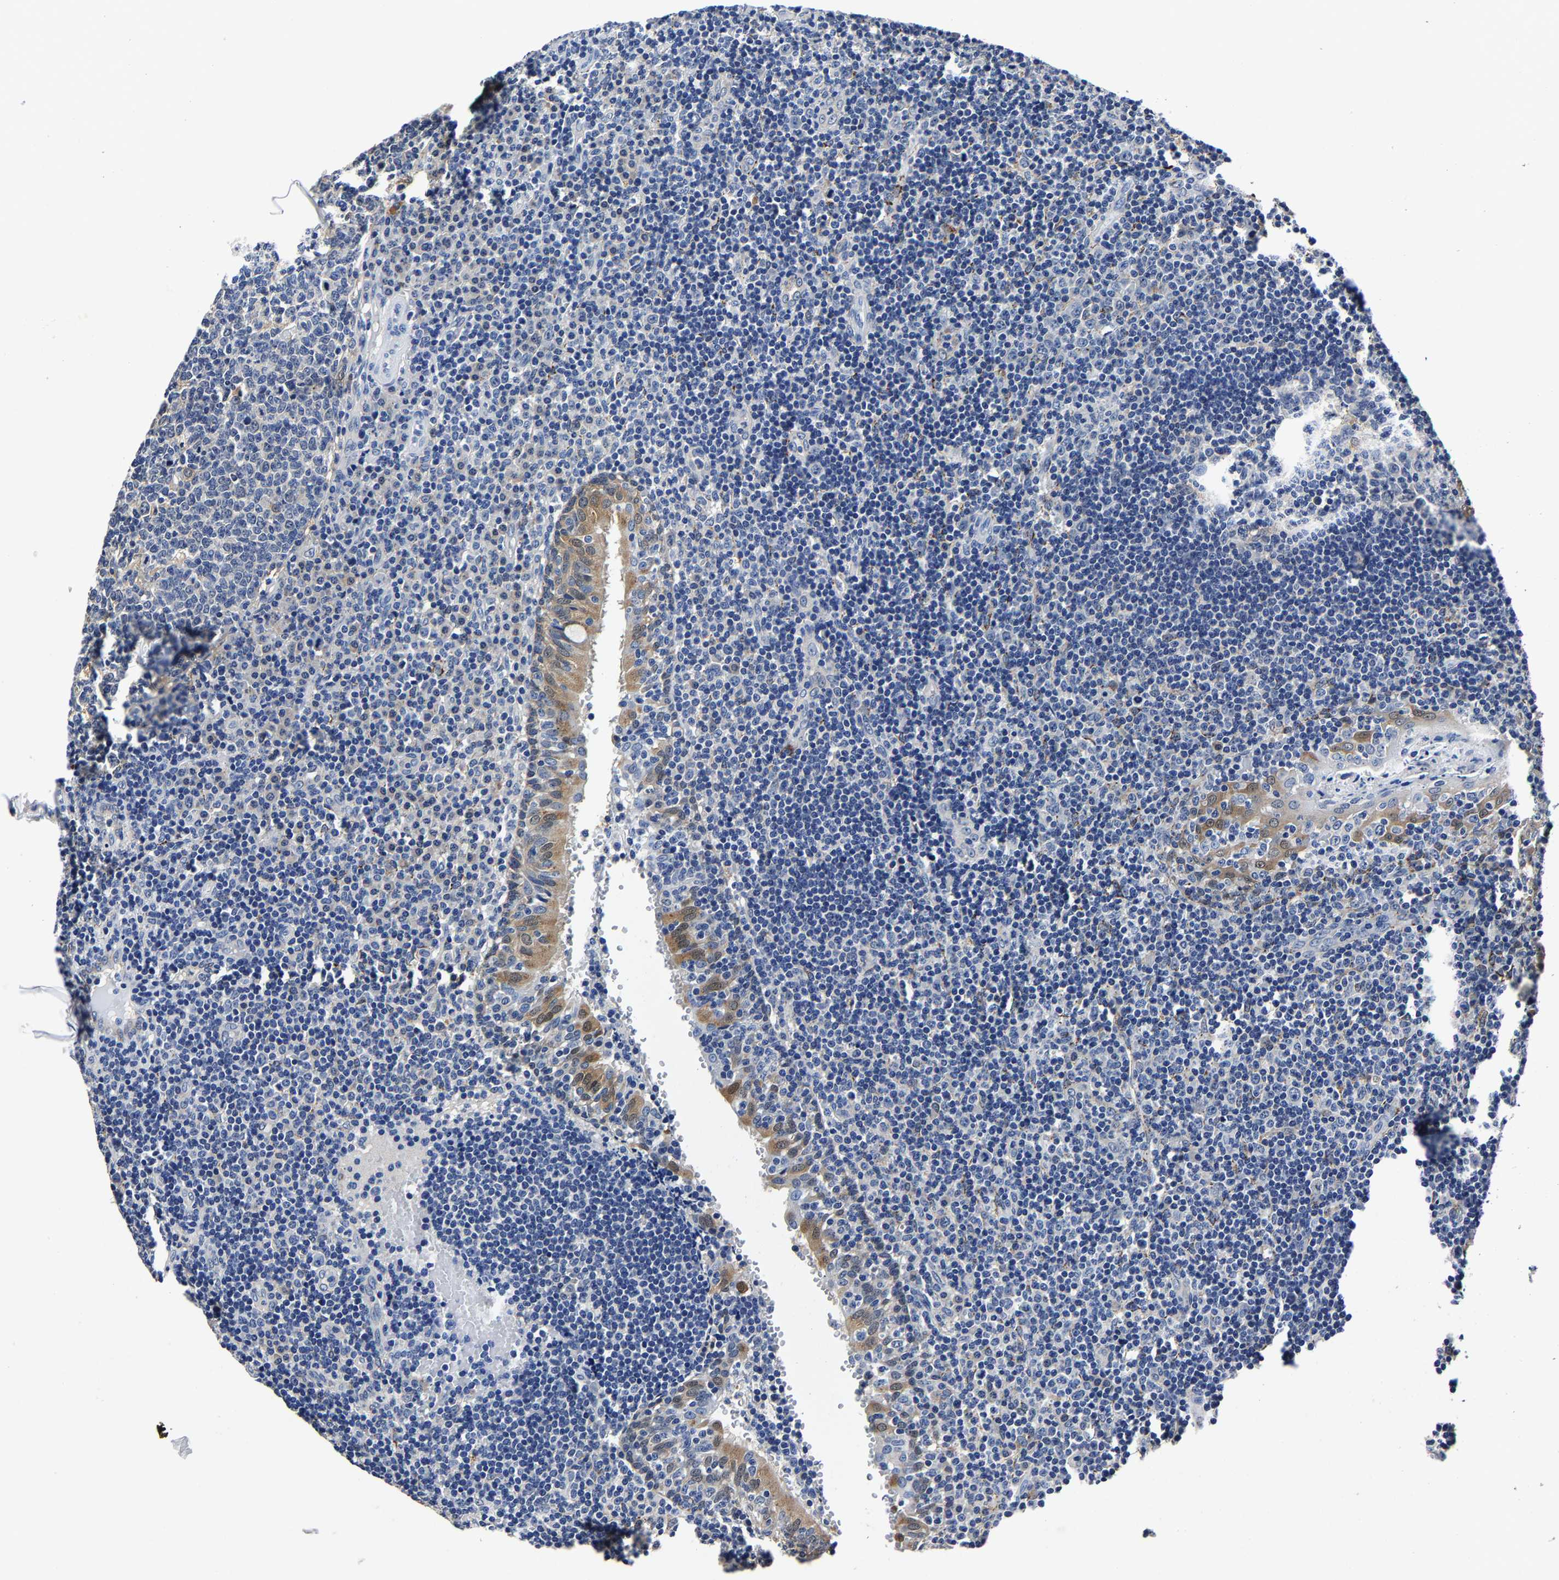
{"staining": {"intensity": "negative", "quantity": "none", "location": "none"}, "tissue": "tonsil", "cell_type": "Germinal center cells", "image_type": "normal", "snomed": [{"axis": "morphology", "description": "Normal tissue, NOS"}, {"axis": "topography", "description": "Tonsil"}], "caption": "An immunohistochemistry (IHC) image of benign tonsil is shown. There is no staining in germinal center cells of tonsil. The staining was performed using DAB (3,3'-diaminobenzidine) to visualize the protein expression in brown, while the nuclei were stained in blue with hematoxylin (Magnification: 20x).", "gene": "PSPH", "patient": {"sex": "female", "age": 40}}